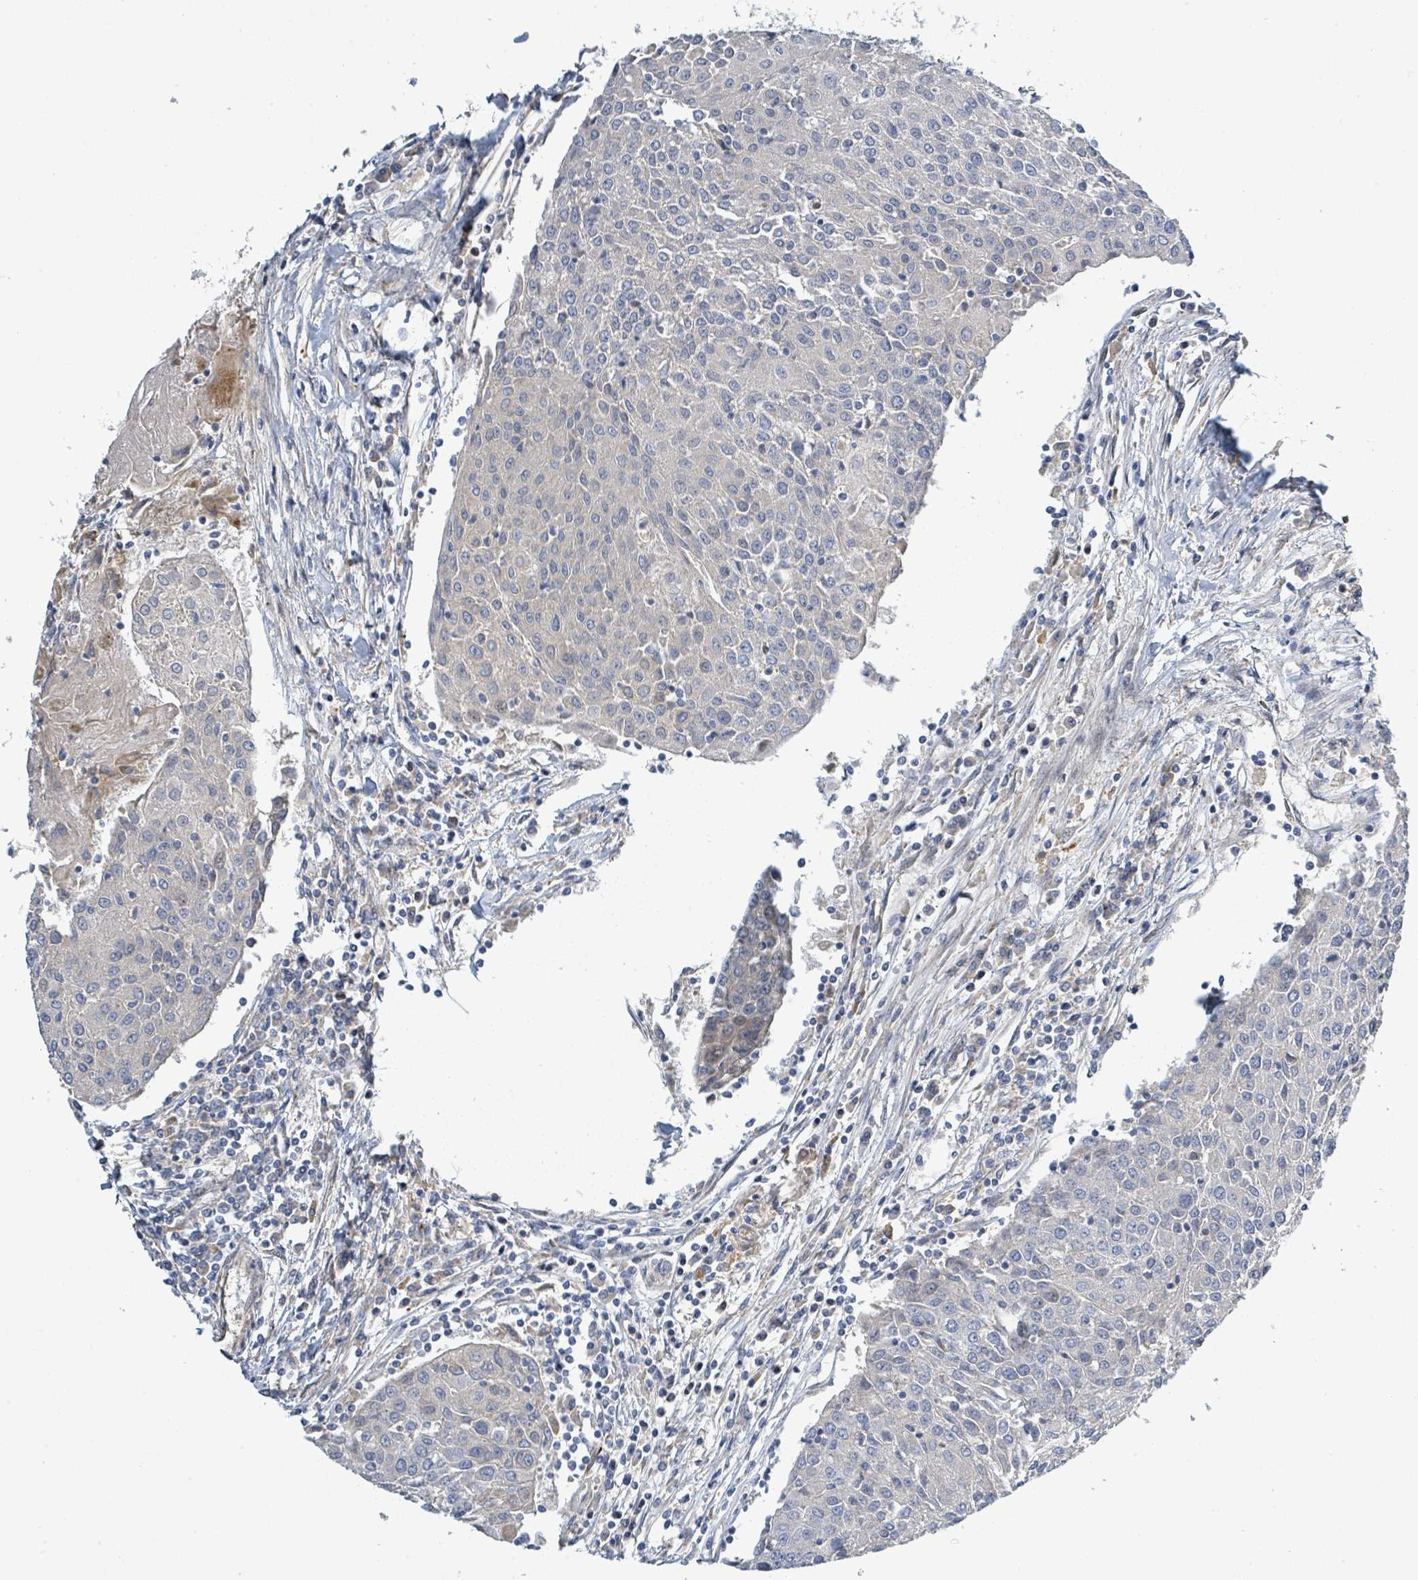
{"staining": {"intensity": "negative", "quantity": "none", "location": "none"}, "tissue": "urothelial cancer", "cell_type": "Tumor cells", "image_type": "cancer", "snomed": [{"axis": "morphology", "description": "Urothelial carcinoma, High grade"}, {"axis": "topography", "description": "Urinary bladder"}], "caption": "This is a image of immunohistochemistry staining of high-grade urothelial carcinoma, which shows no positivity in tumor cells.", "gene": "CFAP210", "patient": {"sex": "female", "age": 85}}